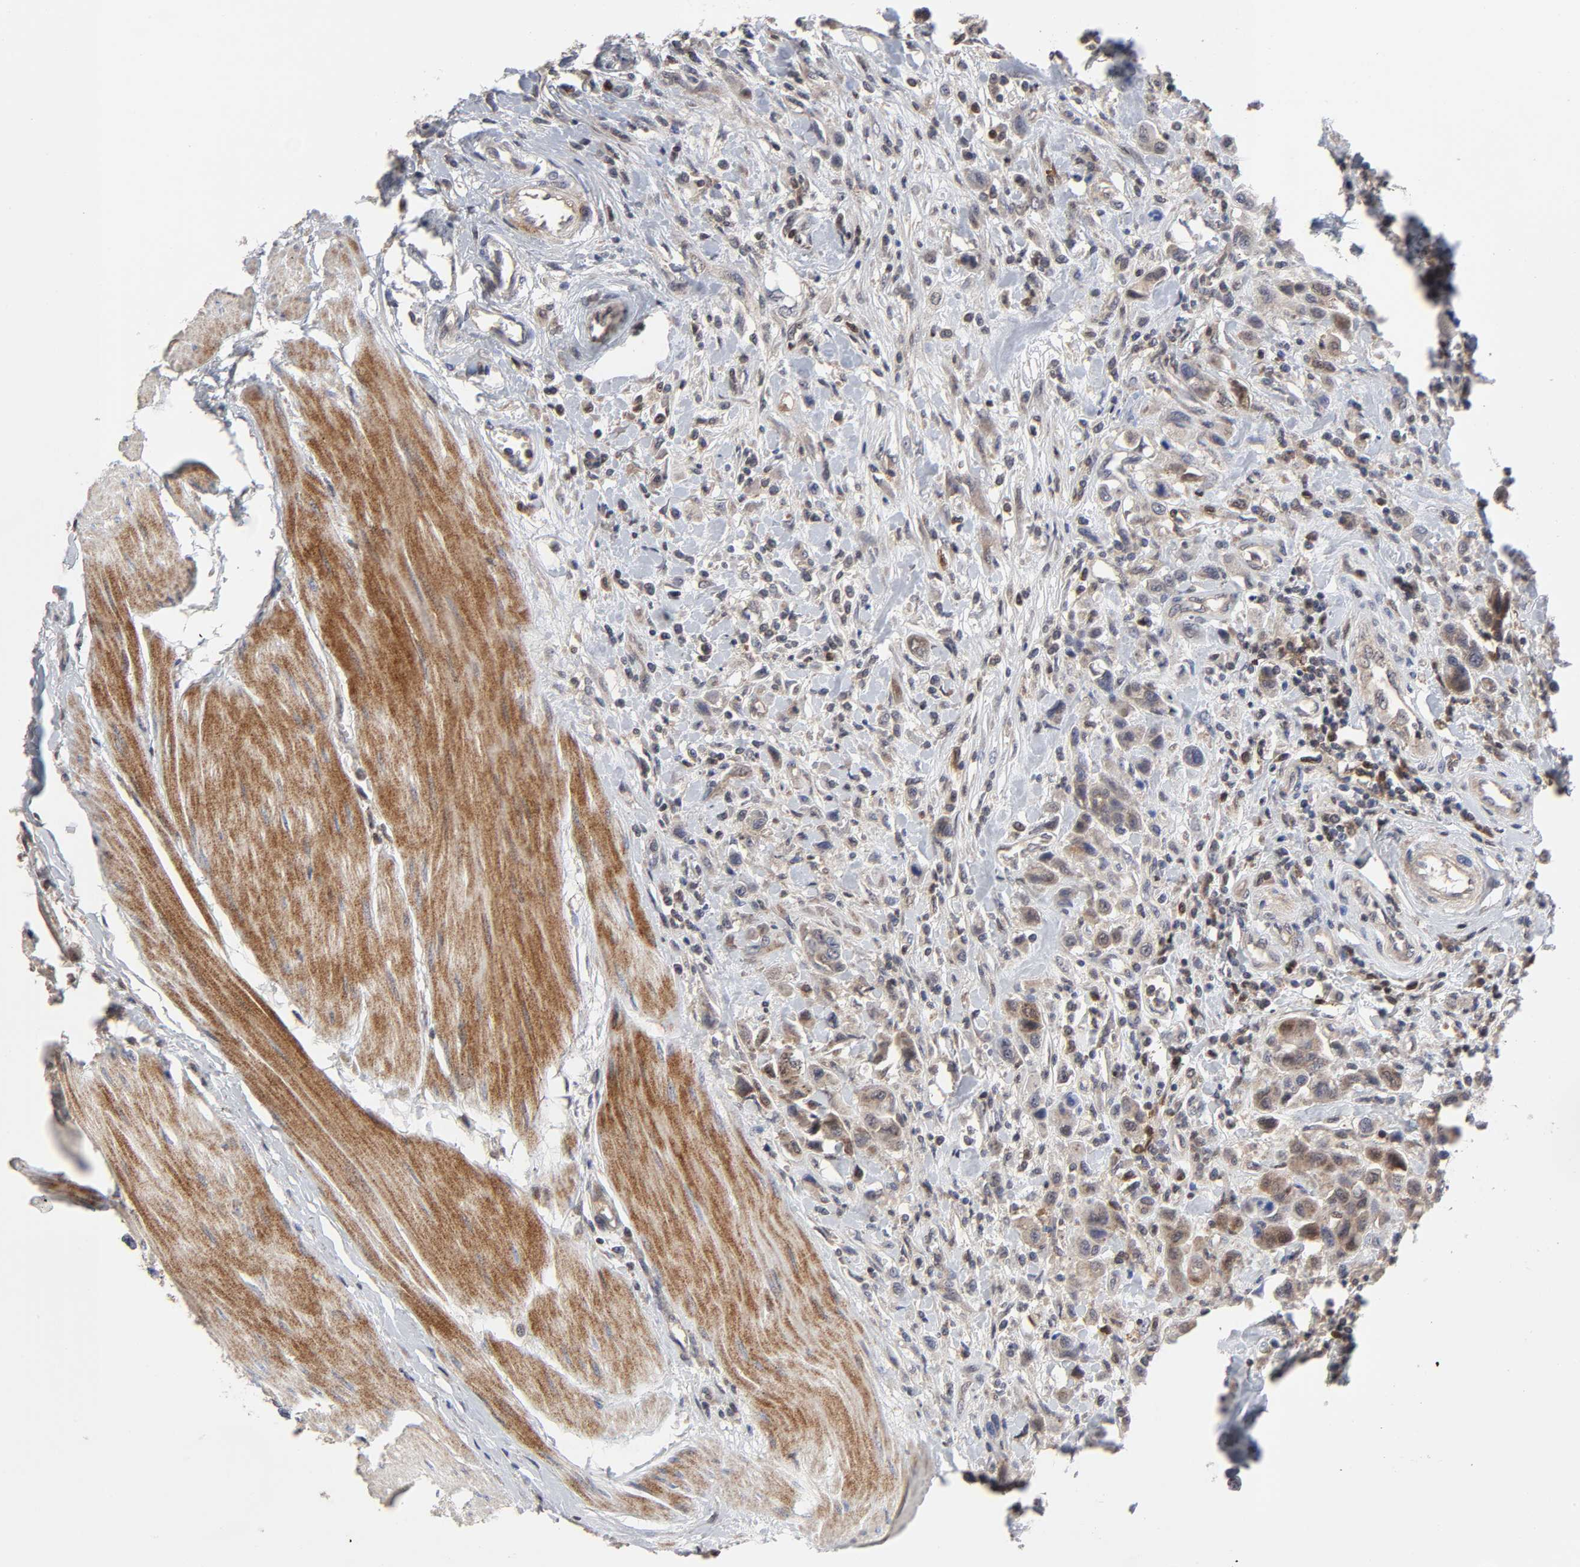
{"staining": {"intensity": "weak", "quantity": ">75%", "location": "cytoplasmic/membranous,nuclear"}, "tissue": "urothelial cancer", "cell_type": "Tumor cells", "image_type": "cancer", "snomed": [{"axis": "morphology", "description": "Urothelial carcinoma, High grade"}, {"axis": "topography", "description": "Urinary bladder"}], "caption": "High-grade urothelial carcinoma tissue exhibits weak cytoplasmic/membranous and nuclear expression in approximately >75% of tumor cells, visualized by immunohistochemistry.", "gene": "CASP9", "patient": {"sex": "male", "age": 50}}